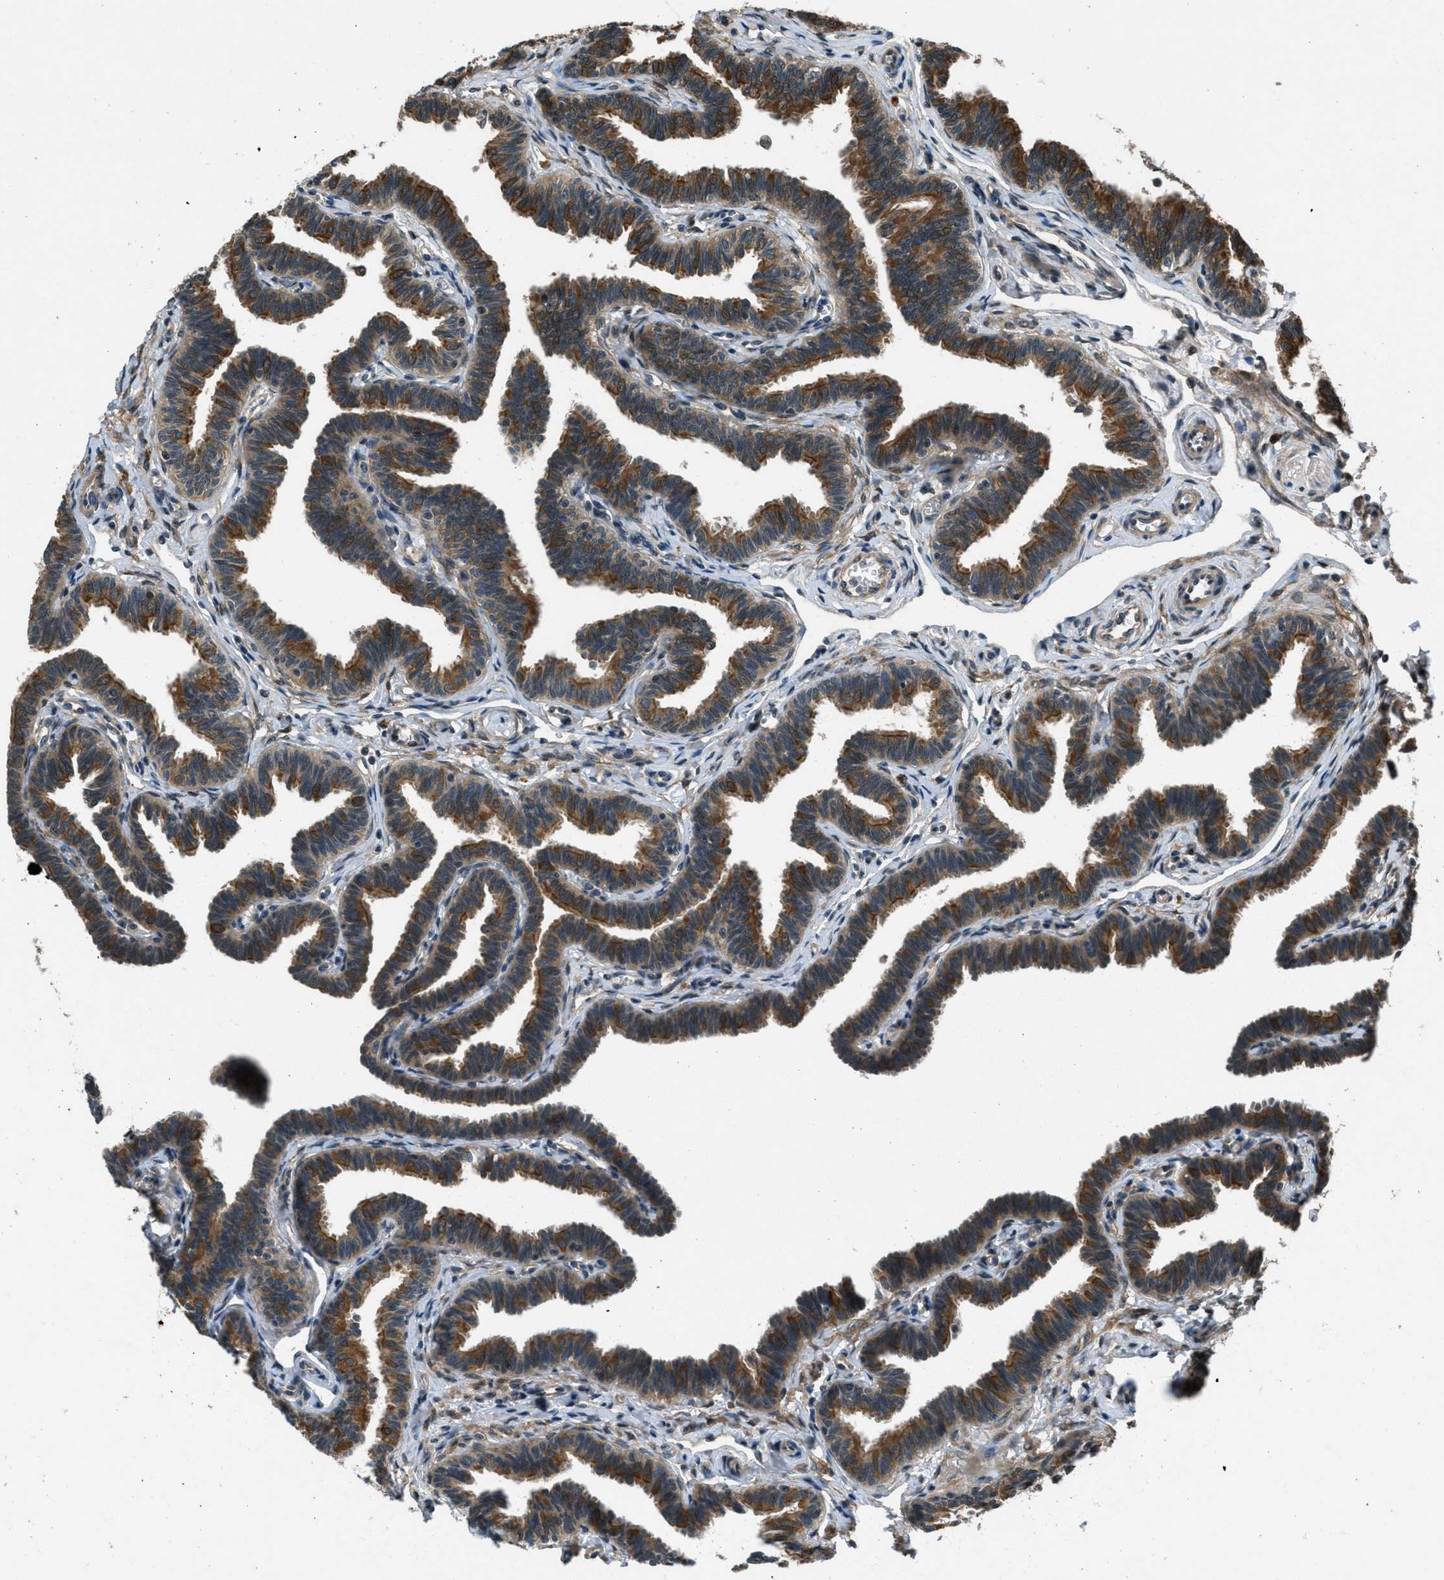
{"staining": {"intensity": "strong", "quantity": ">75%", "location": "cytoplasmic/membranous"}, "tissue": "fallopian tube", "cell_type": "Glandular cells", "image_type": "normal", "snomed": [{"axis": "morphology", "description": "Normal tissue, NOS"}, {"axis": "topography", "description": "Fallopian tube"}, {"axis": "topography", "description": "Ovary"}], "caption": "IHC of benign human fallopian tube displays high levels of strong cytoplasmic/membranous positivity in approximately >75% of glandular cells. (DAB (3,3'-diaminobenzidine) IHC with brightfield microscopy, high magnification).", "gene": "EPSTI1", "patient": {"sex": "female", "age": 23}}